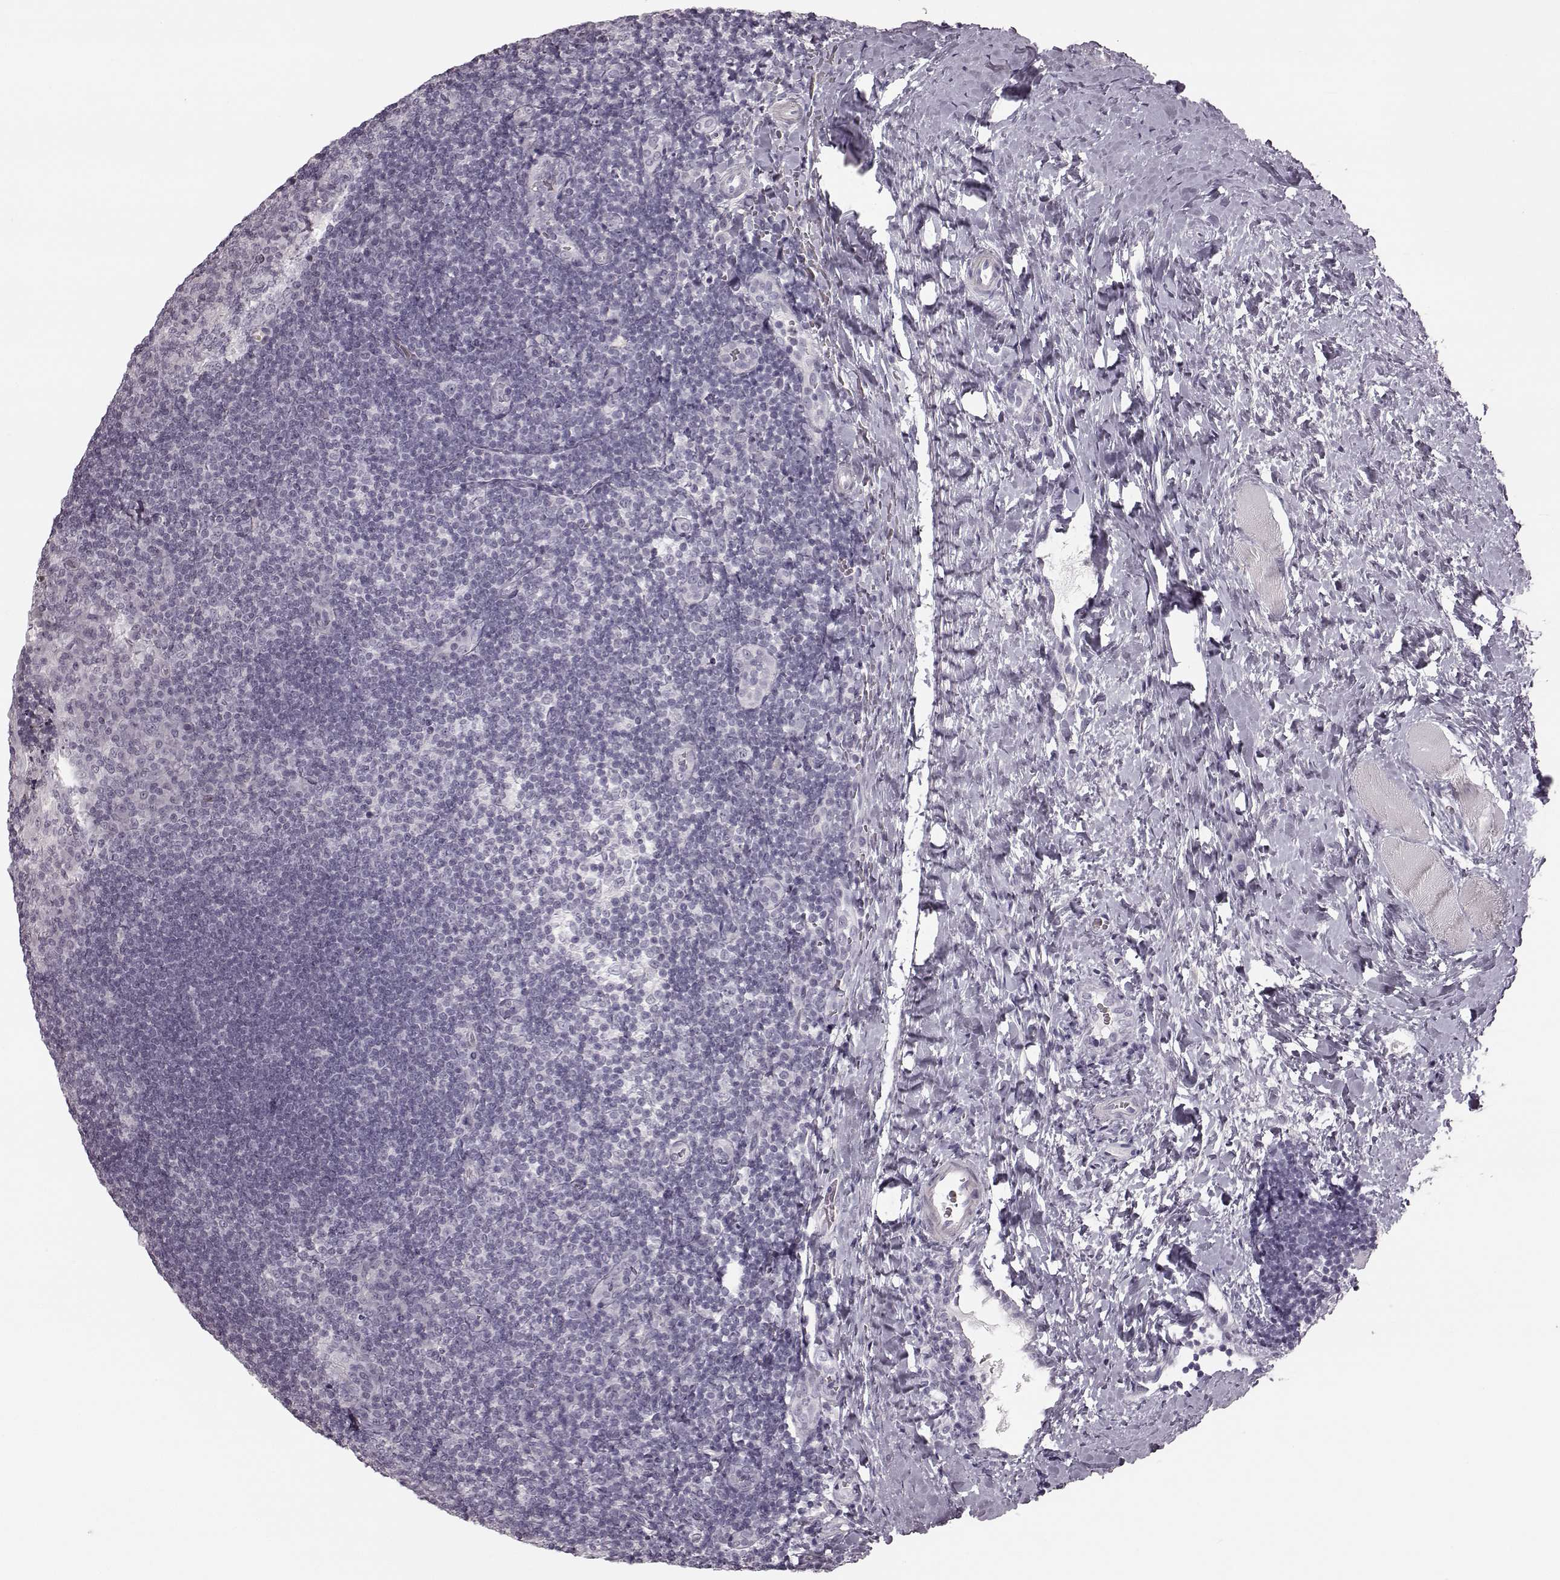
{"staining": {"intensity": "negative", "quantity": "none", "location": "none"}, "tissue": "tonsil", "cell_type": "Germinal center cells", "image_type": "normal", "snomed": [{"axis": "morphology", "description": "Normal tissue, NOS"}, {"axis": "topography", "description": "Tonsil"}], "caption": "IHC photomicrograph of benign tonsil: human tonsil stained with DAB displays no significant protein staining in germinal center cells. (DAB (3,3'-diaminobenzidine) IHC visualized using brightfield microscopy, high magnification).", "gene": "ZNF433", "patient": {"sex": "male", "age": 17}}